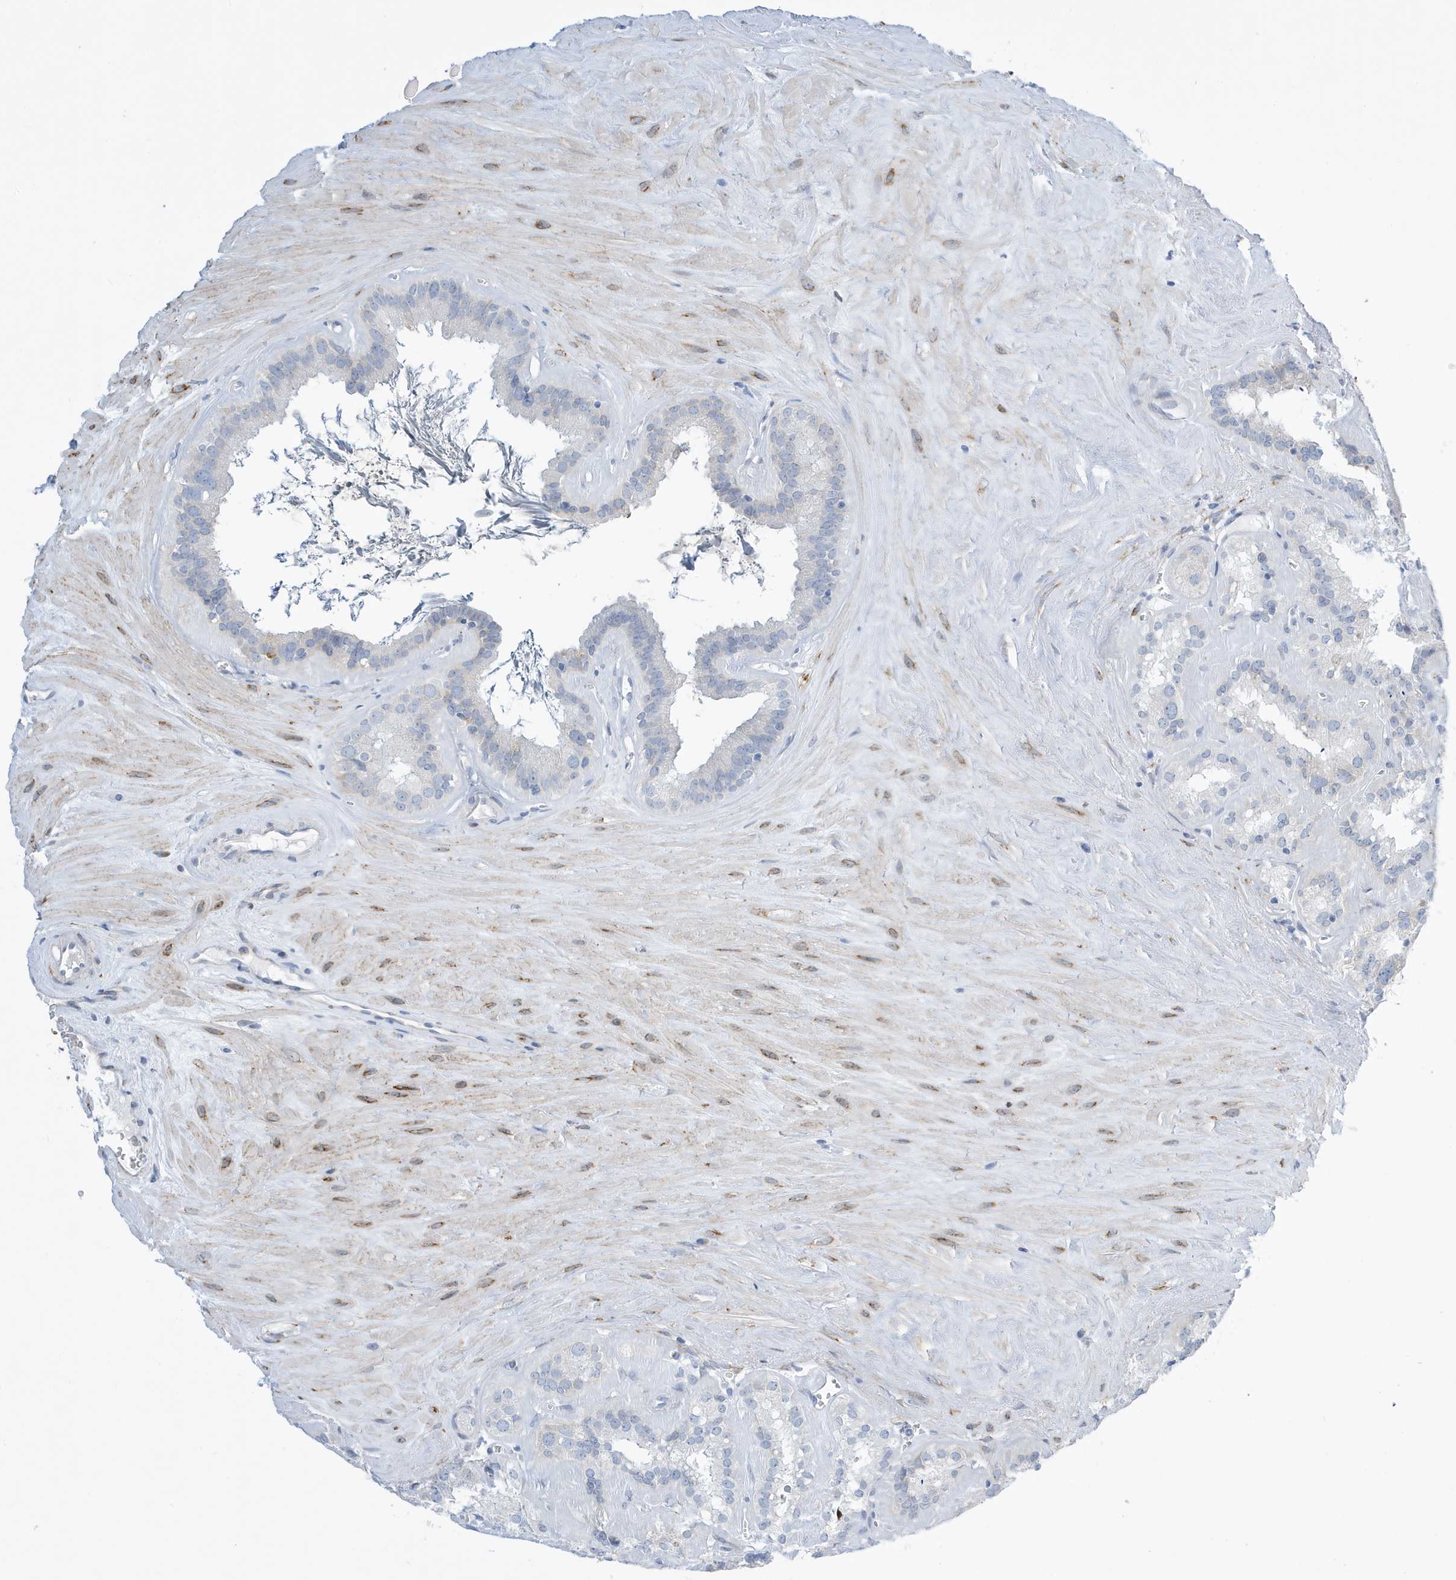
{"staining": {"intensity": "negative", "quantity": "none", "location": "none"}, "tissue": "seminal vesicle", "cell_type": "Glandular cells", "image_type": "normal", "snomed": [{"axis": "morphology", "description": "Normal tissue, NOS"}, {"axis": "topography", "description": "Prostate"}, {"axis": "topography", "description": "Seminal veicle"}], "caption": "This histopathology image is of benign seminal vesicle stained with immunohistochemistry to label a protein in brown with the nuclei are counter-stained blue. There is no positivity in glandular cells.", "gene": "SEMA3F", "patient": {"sex": "male", "age": 59}}